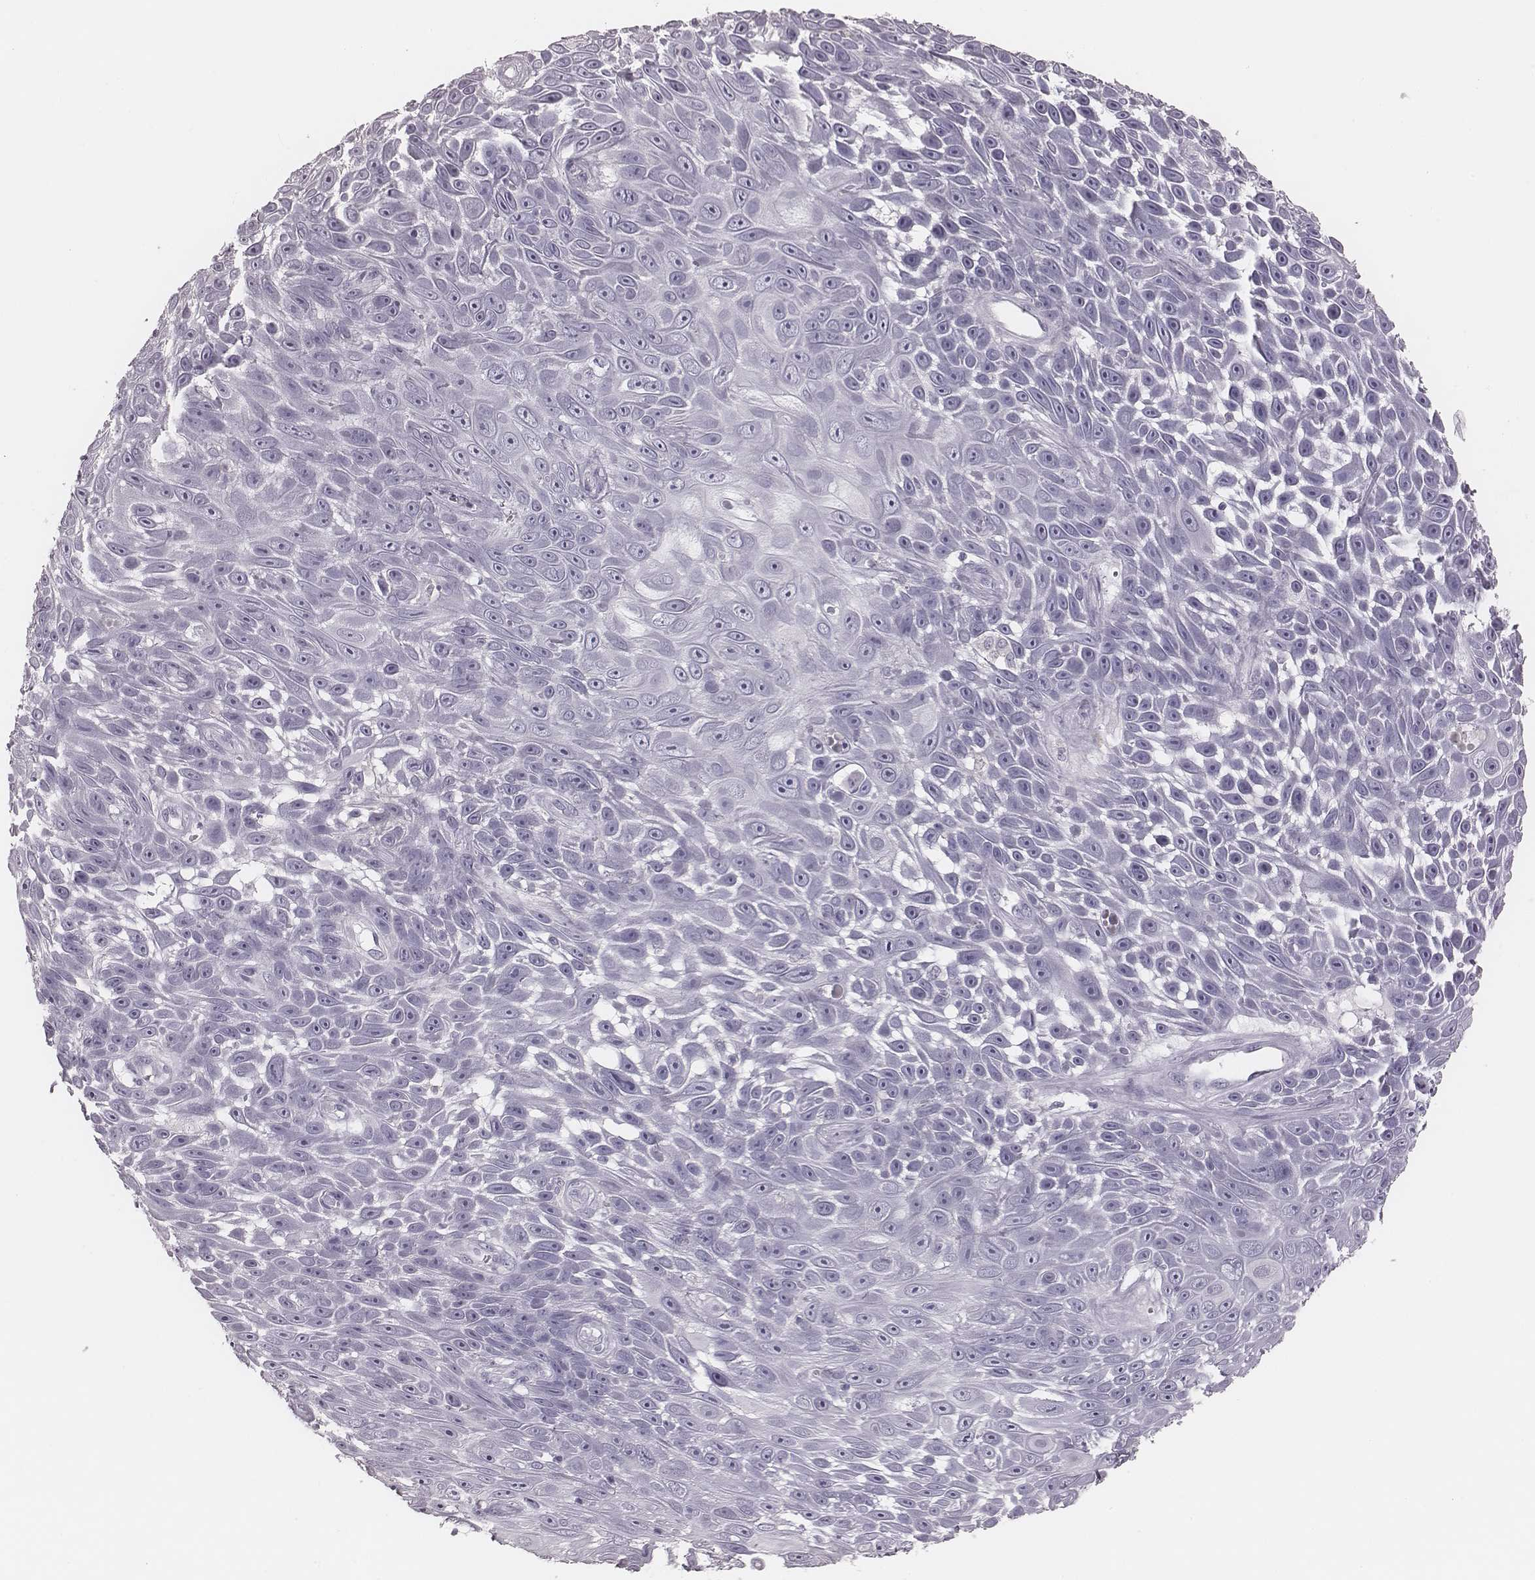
{"staining": {"intensity": "negative", "quantity": "none", "location": "none"}, "tissue": "skin cancer", "cell_type": "Tumor cells", "image_type": "cancer", "snomed": [{"axis": "morphology", "description": "Squamous cell carcinoma, NOS"}, {"axis": "topography", "description": "Skin"}], "caption": "A high-resolution image shows IHC staining of squamous cell carcinoma (skin), which shows no significant expression in tumor cells.", "gene": "ZNF365", "patient": {"sex": "male", "age": 82}}